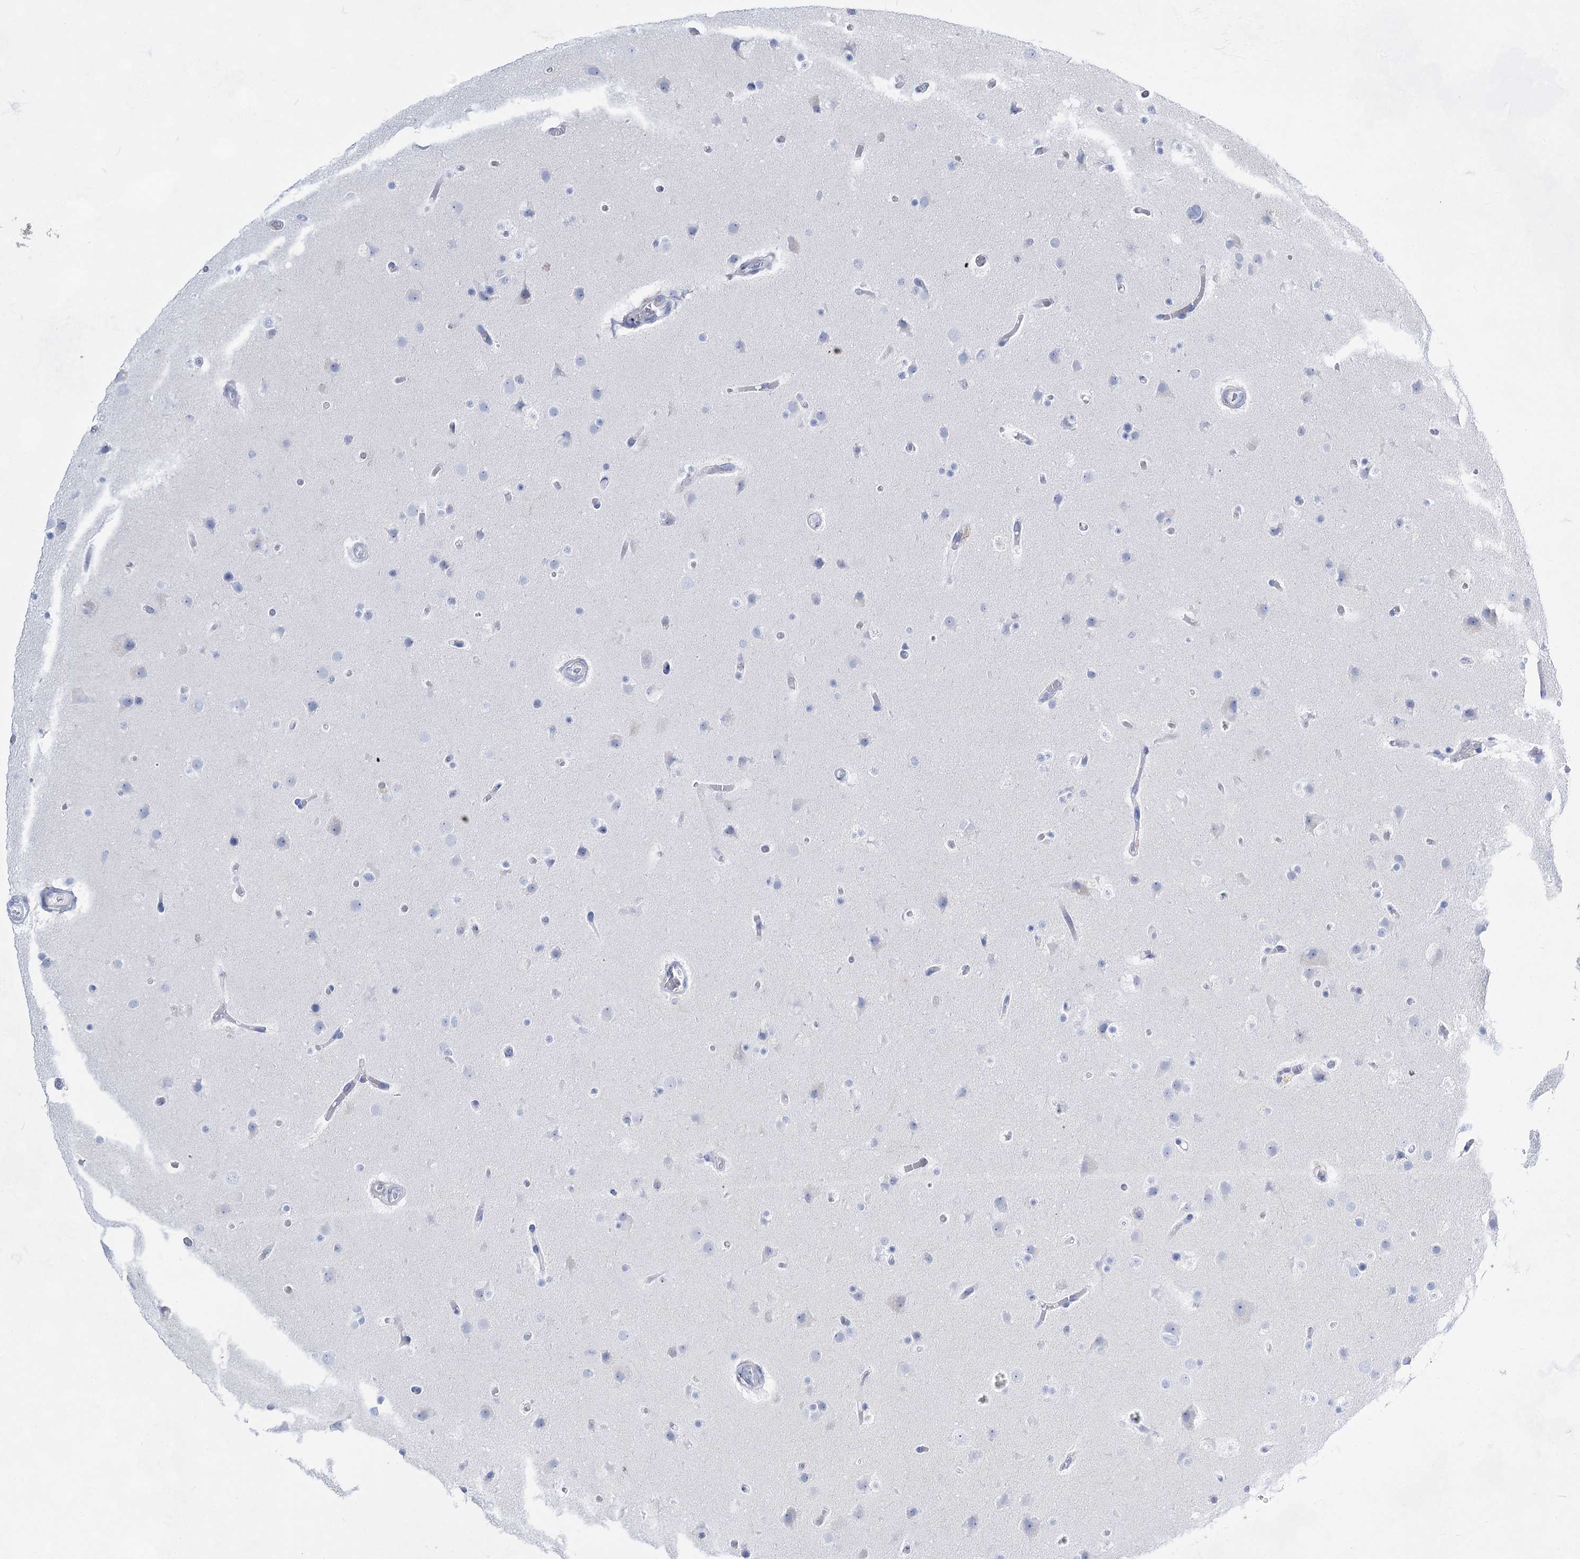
{"staining": {"intensity": "negative", "quantity": "none", "location": "none"}, "tissue": "glioma", "cell_type": "Tumor cells", "image_type": "cancer", "snomed": [{"axis": "morphology", "description": "Glioma, malignant, High grade"}, {"axis": "topography", "description": "Cerebral cortex"}], "caption": "An IHC image of glioma is shown. There is no staining in tumor cells of glioma.", "gene": "ACRV1", "patient": {"sex": "female", "age": 36}}